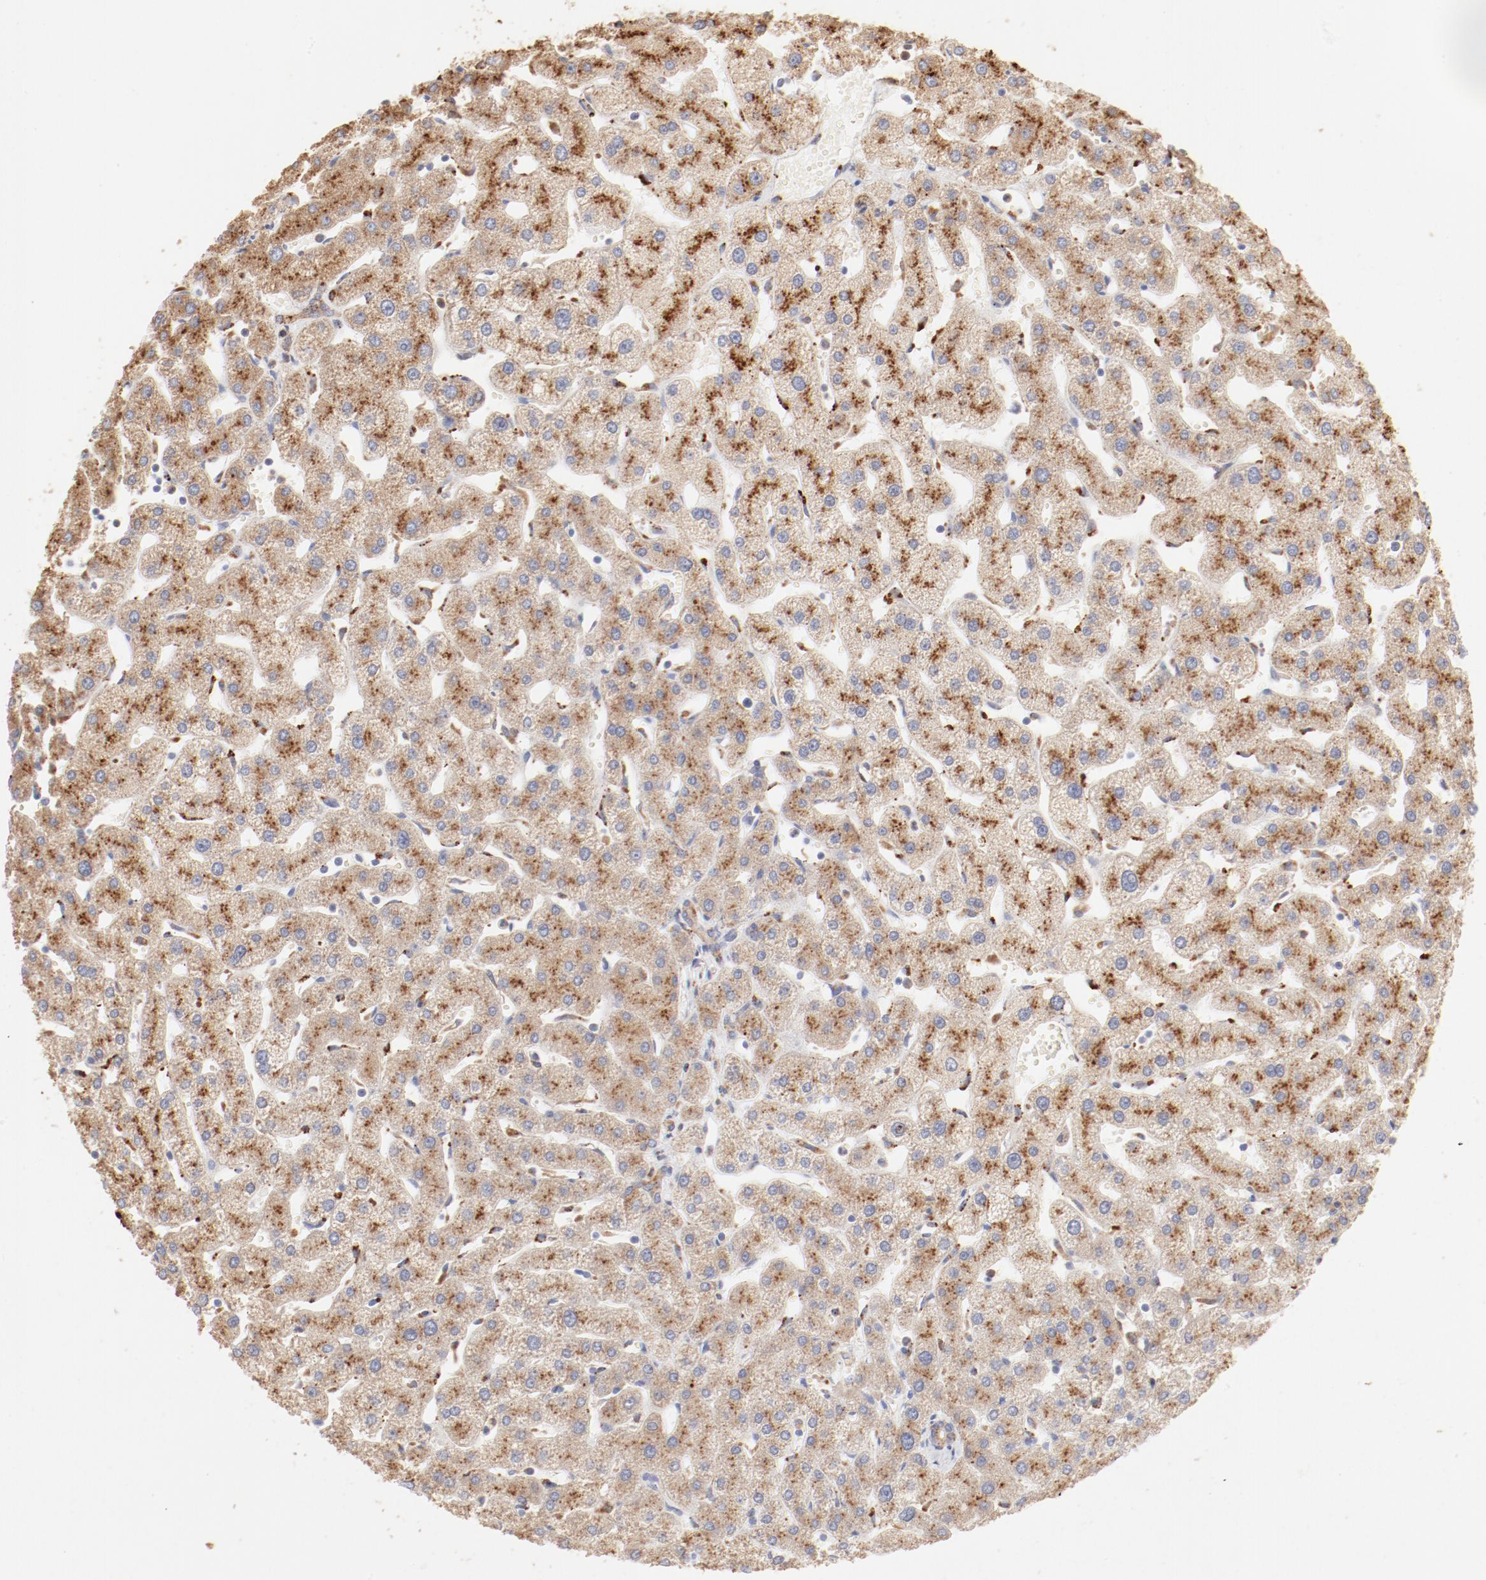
{"staining": {"intensity": "weak", "quantity": ">75%", "location": "cytoplasmic/membranous"}, "tissue": "liver", "cell_type": "Cholangiocytes", "image_type": "normal", "snomed": [{"axis": "morphology", "description": "Normal tissue, NOS"}, {"axis": "topography", "description": "Liver"}], "caption": "A low amount of weak cytoplasmic/membranous positivity is seen in approximately >75% of cholangiocytes in unremarkable liver. The staining was performed using DAB to visualize the protein expression in brown, while the nuclei were stained in blue with hematoxylin (Magnification: 20x).", "gene": "CTSH", "patient": {"sex": "male", "age": 67}}